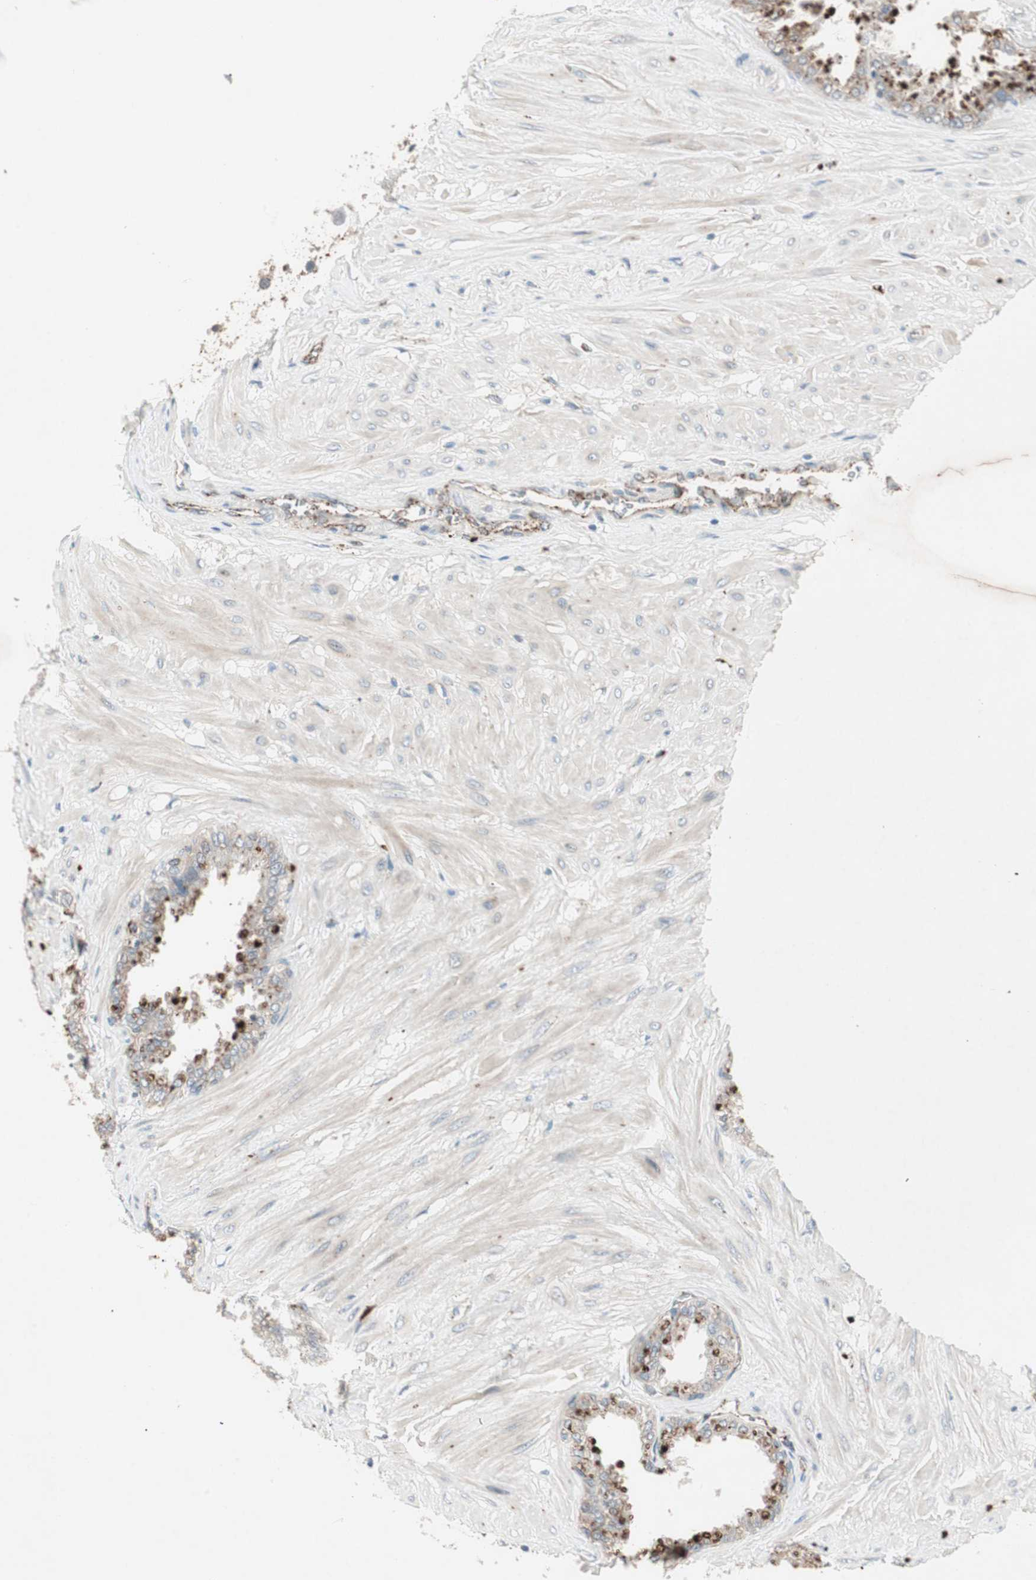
{"staining": {"intensity": "weak", "quantity": "25%-75%", "location": "cytoplasmic/membranous"}, "tissue": "seminal vesicle", "cell_type": "Glandular cells", "image_type": "normal", "snomed": [{"axis": "morphology", "description": "Normal tissue, NOS"}, {"axis": "topography", "description": "Seminal veicle"}], "caption": "Protein staining by IHC reveals weak cytoplasmic/membranous expression in approximately 25%-75% of glandular cells in benign seminal vesicle. The staining was performed using DAB (3,3'-diaminobenzidine) to visualize the protein expression in brown, while the nuclei were stained in blue with hematoxylin (Magnification: 20x).", "gene": "FGFR4", "patient": {"sex": "male", "age": 46}}